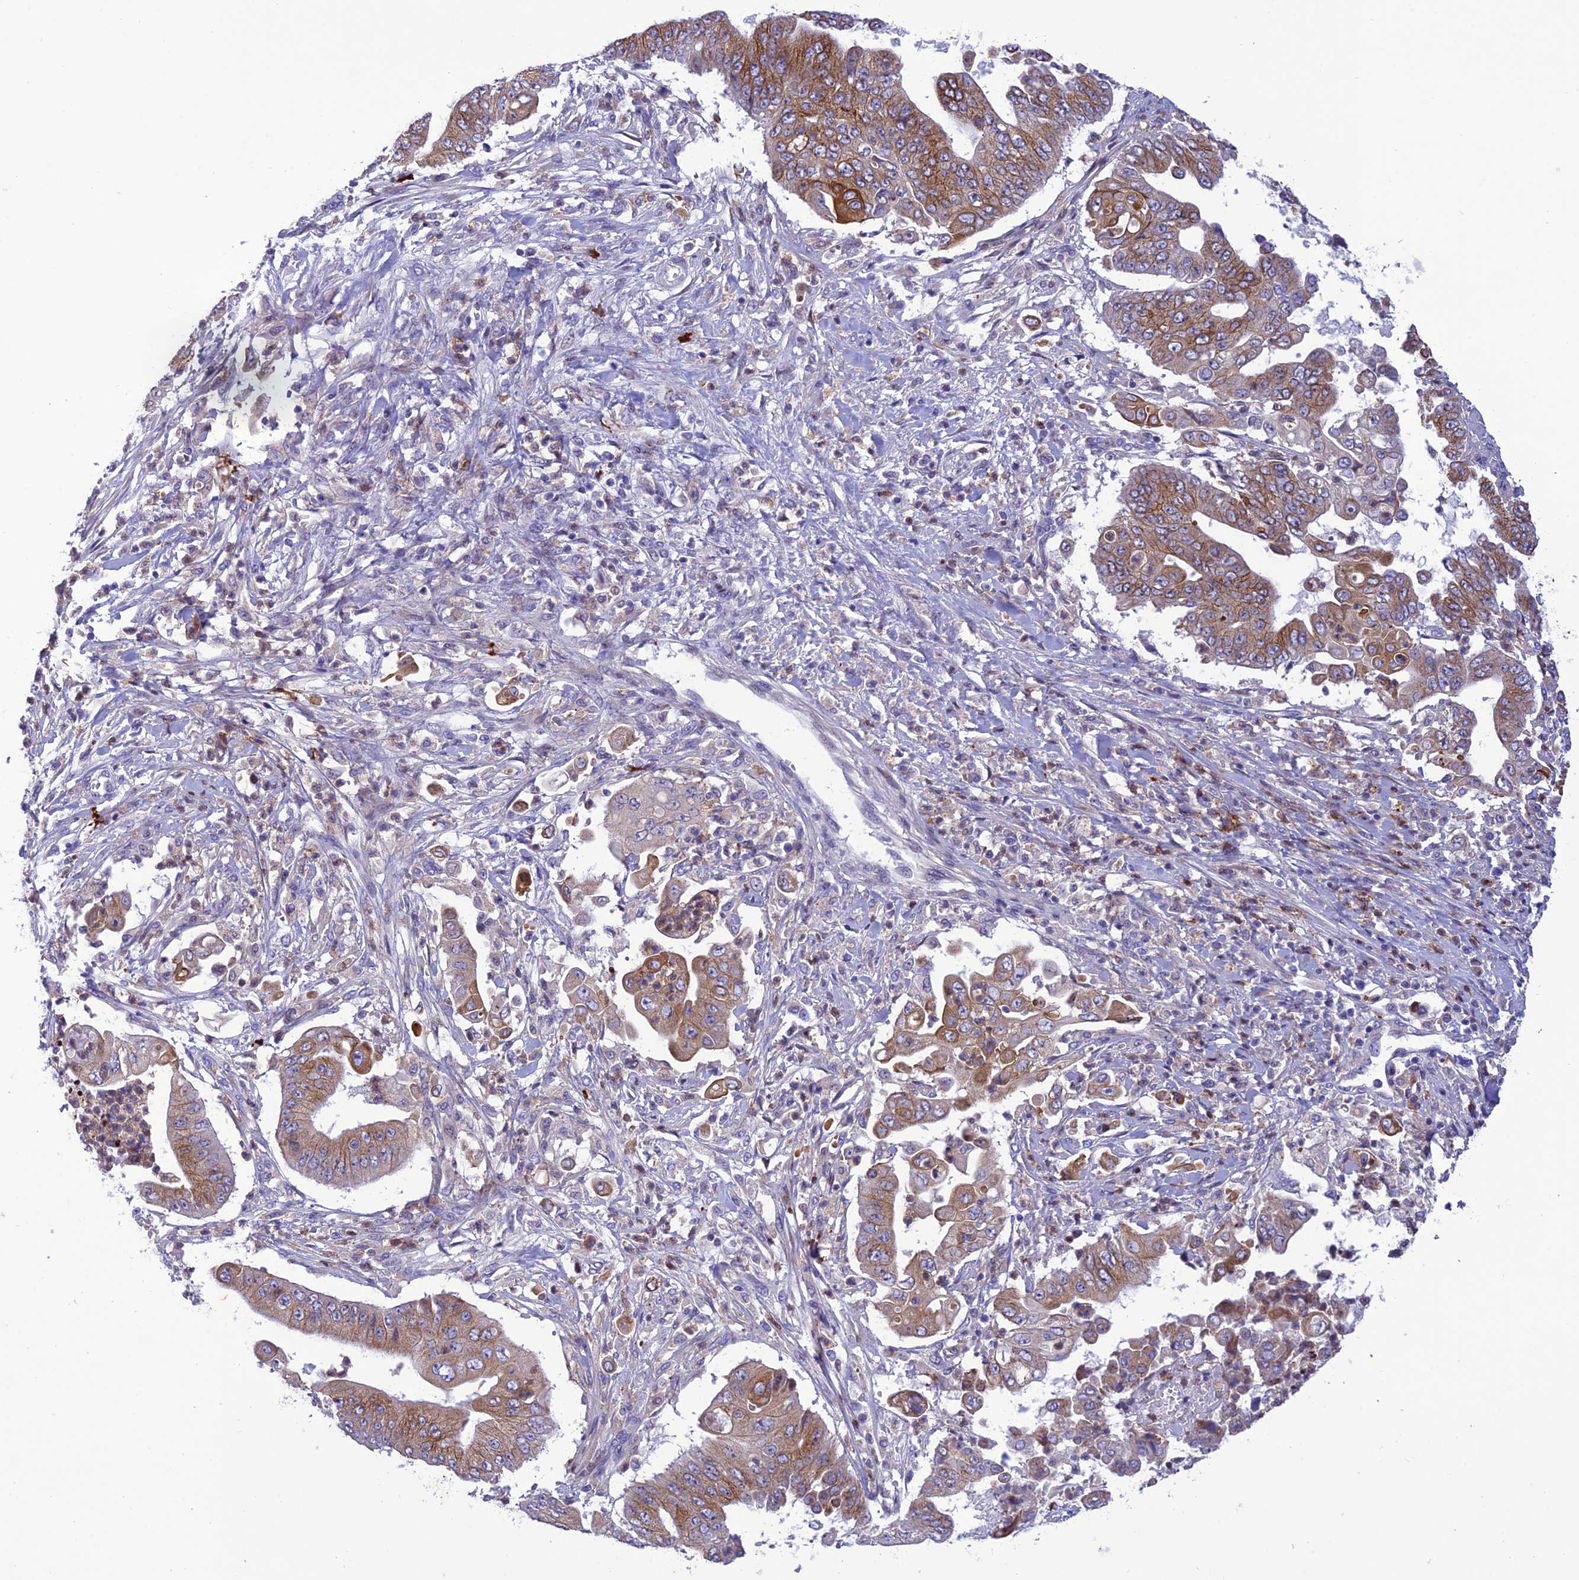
{"staining": {"intensity": "moderate", "quantity": "25%-75%", "location": "cytoplasmic/membranous"}, "tissue": "pancreatic cancer", "cell_type": "Tumor cells", "image_type": "cancer", "snomed": [{"axis": "morphology", "description": "Adenocarcinoma, NOS"}, {"axis": "topography", "description": "Pancreas"}], "caption": "Moderate cytoplasmic/membranous positivity is seen in approximately 25%-75% of tumor cells in pancreatic cancer.", "gene": "JMY", "patient": {"sex": "female", "age": 77}}